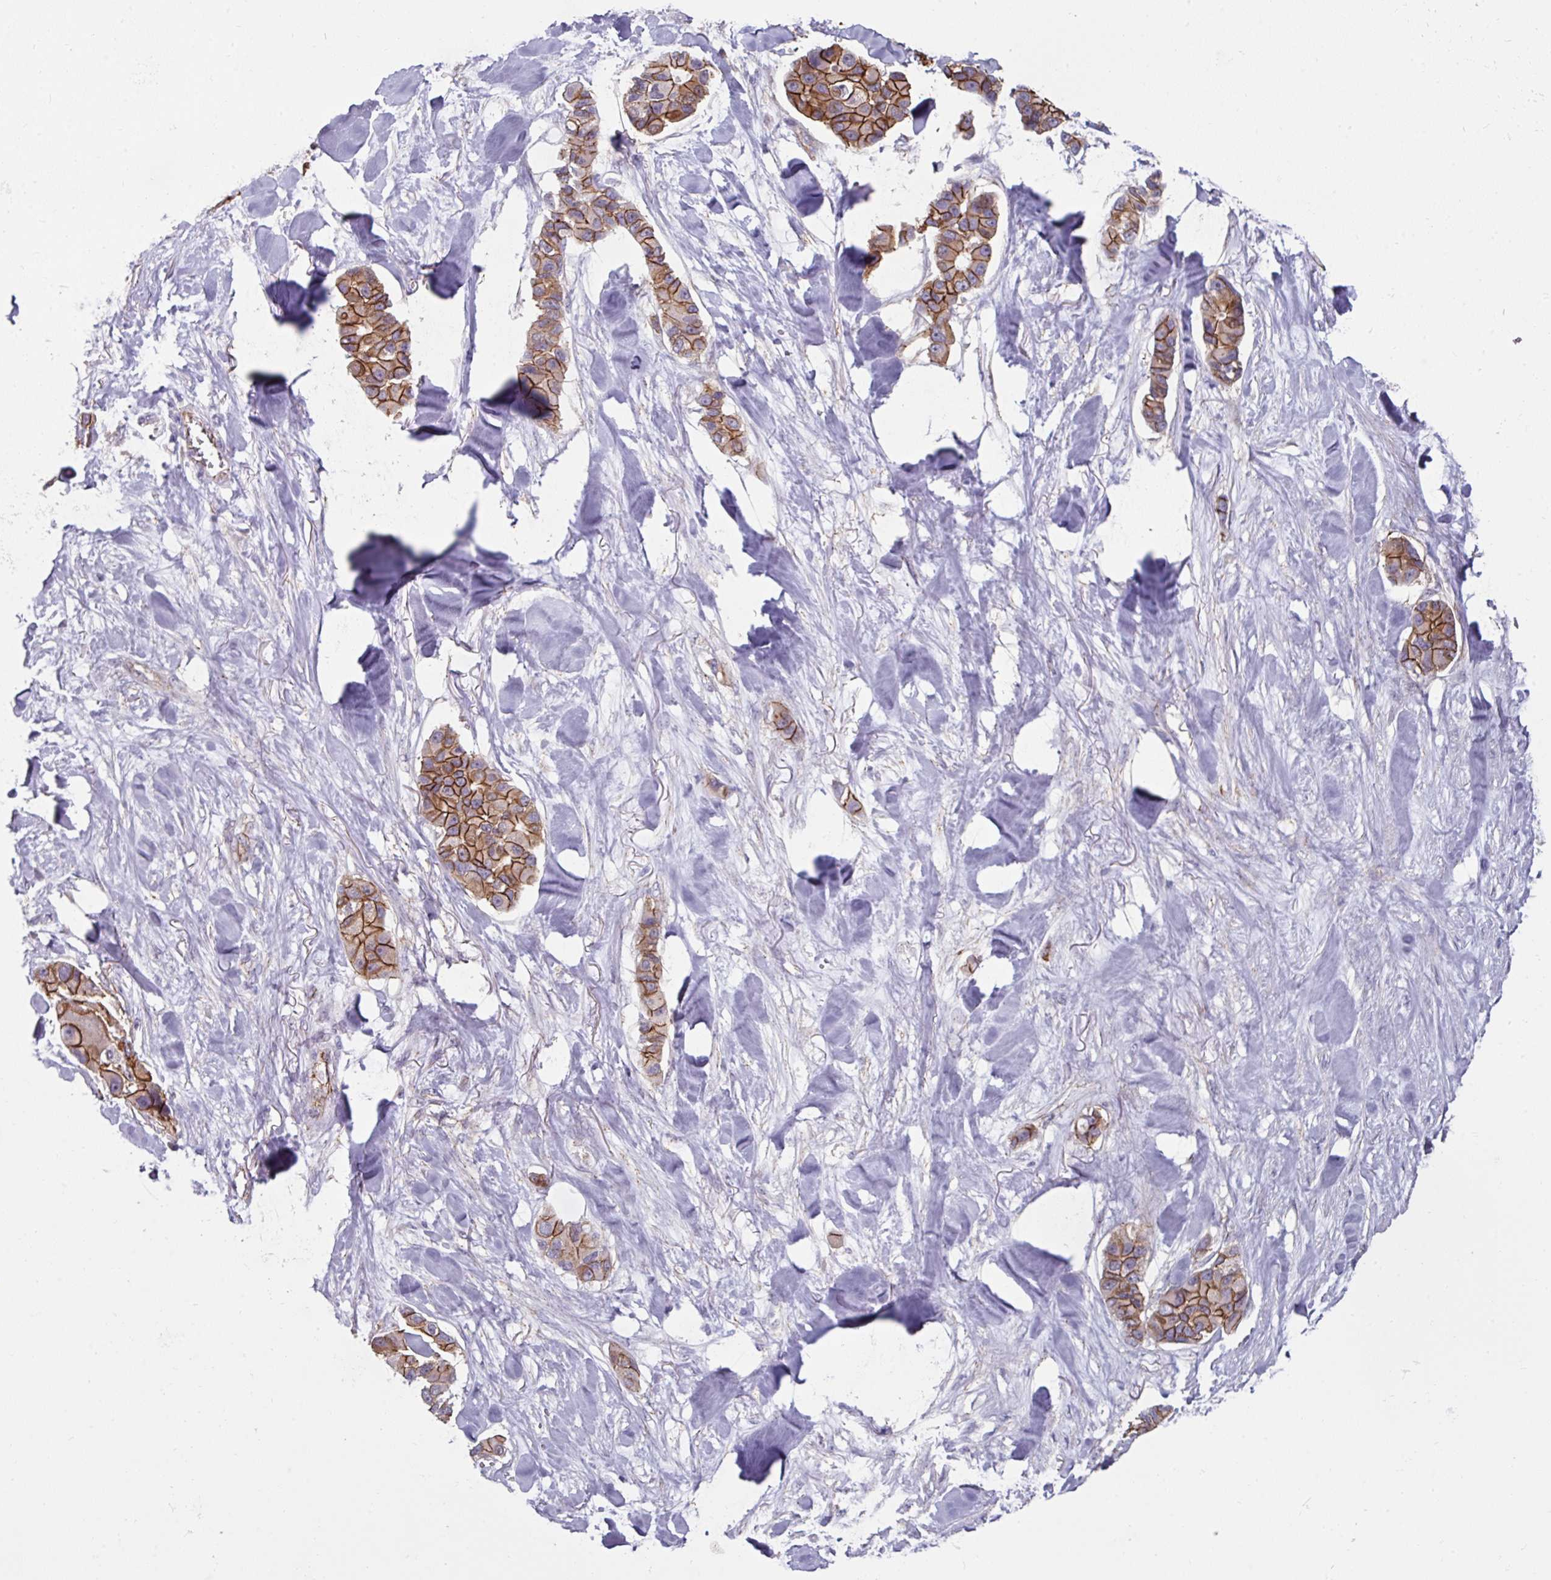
{"staining": {"intensity": "strong", "quantity": ">75%", "location": "cytoplasmic/membranous"}, "tissue": "lung cancer", "cell_type": "Tumor cells", "image_type": "cancer", "snomed": [{"axis": "morphology", "description": "Adenocarcinoma, NOS"}, {"axis": "topography", "description": "Lung"}], "caption": "Protein analysis of lung cancer tissue displays strong cytoplasmic/membranous positivity in about >75% of tumor cells. (DAB (3,3'-diaminobenzidine) IHC with brightfield microscopy, high magnification).", "gene": "JUP", "patient": {"sex": "female", "age": 54}}